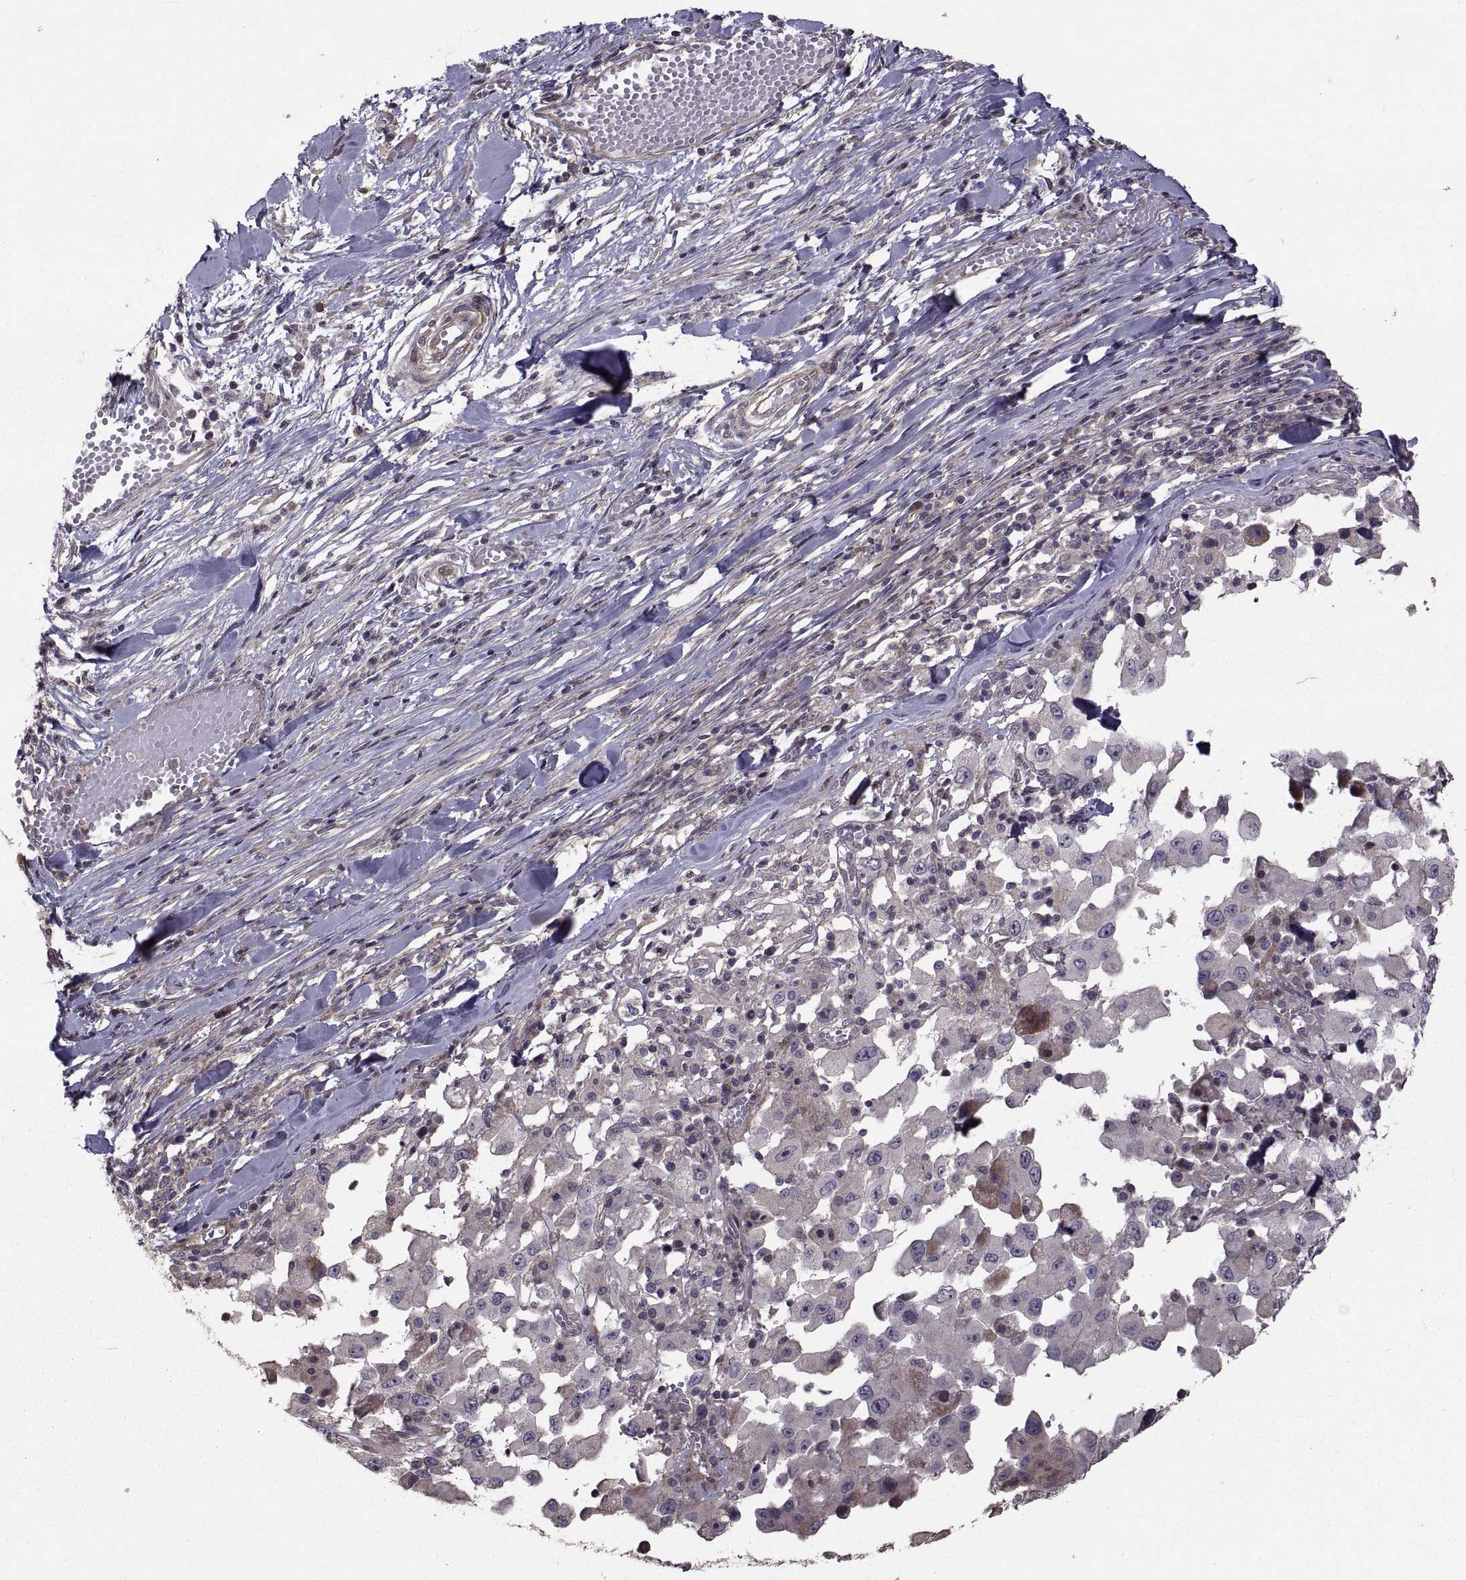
{"staining": {"intensity": "weak", "quantity": "<25%", "location": "cytoplasmic/membranous"}, "tissue": "melanoma", "cell_type": "Tumor cells", "image_type": "cancer", "snomed": [{"axis": "morphology", "description": "Malignant melanoma, Metastatic site"}, {"axis": "topography", "description": "Lymph node"}], "caption": "Immunohistochemistry of human malignant melanoma (metastatic site) exhibits no expression in tumor cells.", "gene": "PMM2", "patient": {"sex": "male", "age": 50}}